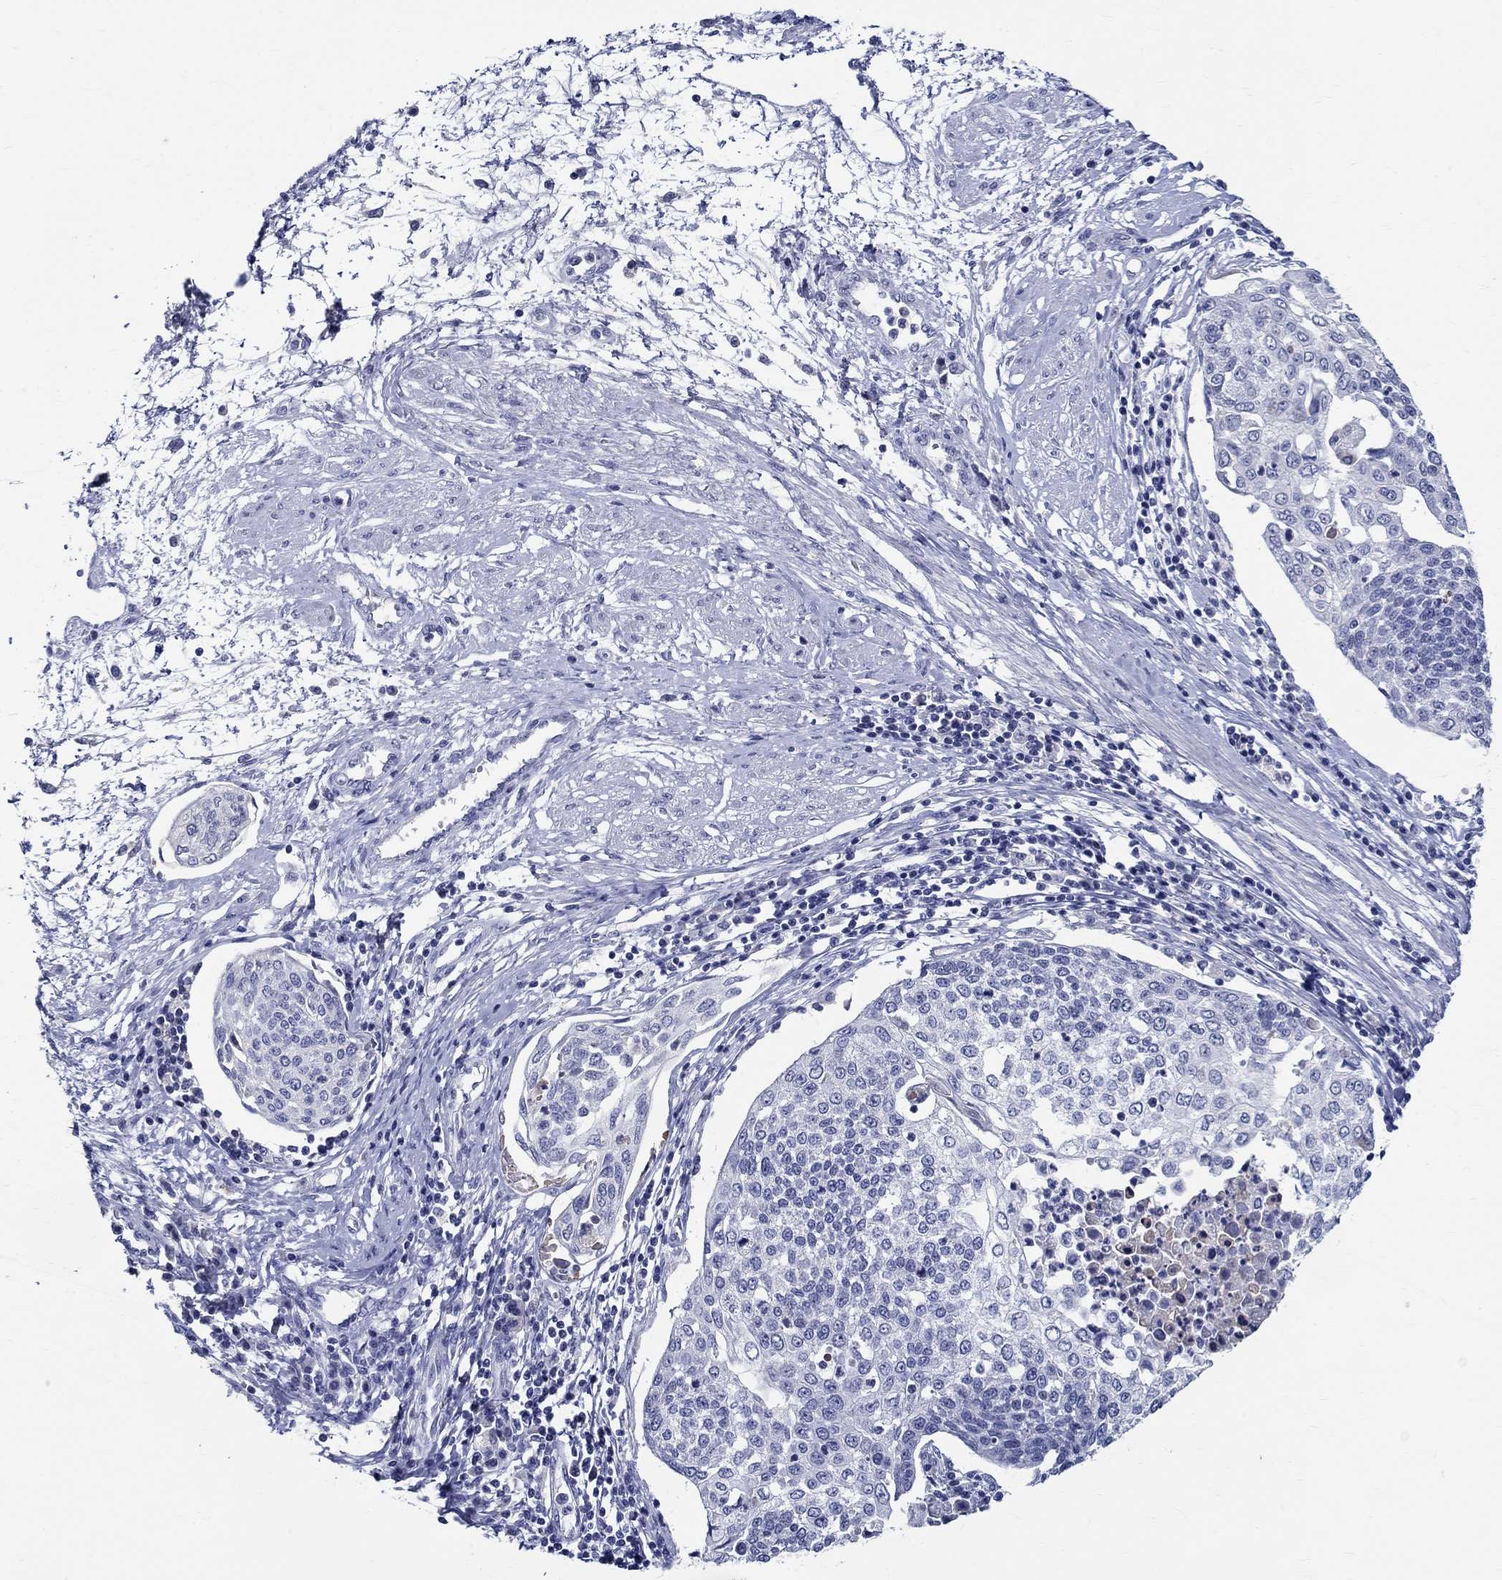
{"staining": {"intensity": "negative", "quantity": "none", "location": "none"}, "tissue": "cervical cancer", "cell_type": "Tumor cells", "image_type": "cancer", "snomed": [{"axis": "morphology", "description": "Squamous cell carcinoma, NOS"}, {"axis": "topography", "description": "Cervix"}], "caption": "This is an immunohistochemistry (IHC) photomicrograph of human cervical cancer (squamous cell carcinoma). There is no expression in tumor cells.", "gene": "CETN1", "patient": {"sex": "female", "age": 34}}